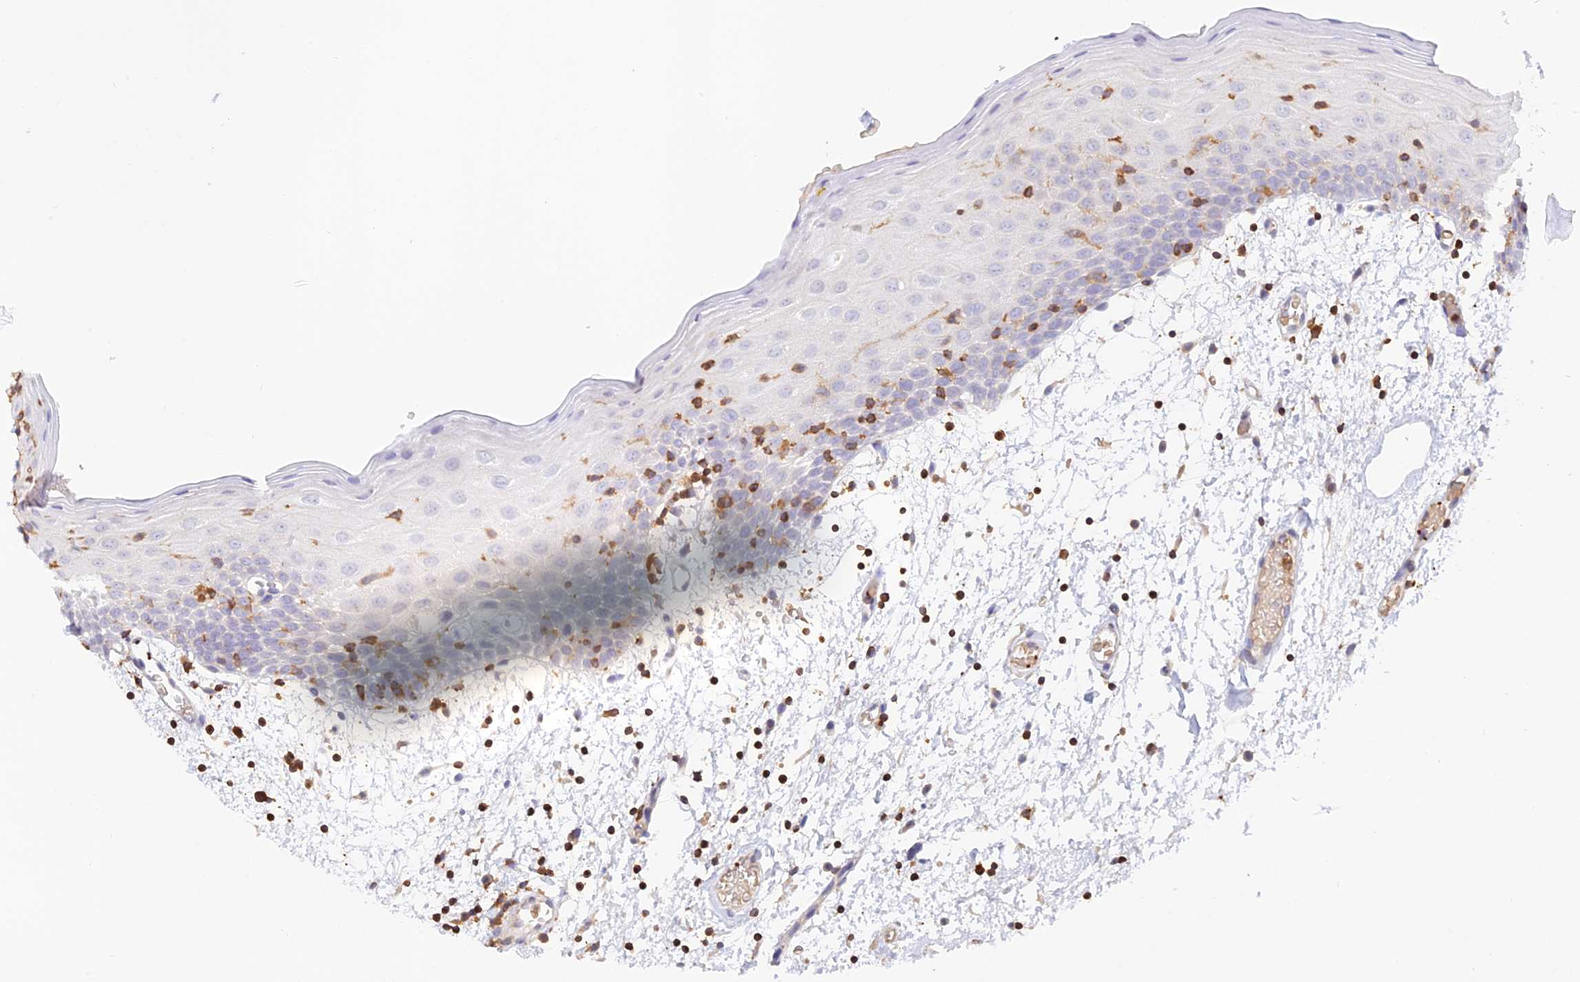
{"staining": {"intensity": "negative", "quantity": "none", "location": "none"}, "tissue": "oral mucosa", "cell_type": "Squamous epithelial cells", "image_type": "normal", "snomed": [{"axis": "morphology", "description": "Normal tissue, NOS"}, {"axis": "topography", "description": "Skeletal muscle"}, {"axis": "topography", "description": "Oral tissue"}, {"axis": "topography", "description": "Salivary gland"}, {"axis": "topography", "description": "Peripheral nerve tissue"}], "caption": "An immunohistochemistry (IHC) histopathology image of normal oral mucosa is shown. There is no staining in squamous epithelial cells of oral mucosa.", "gene": "DENND1C", "patient": {"sex": "male", "age": 54}}